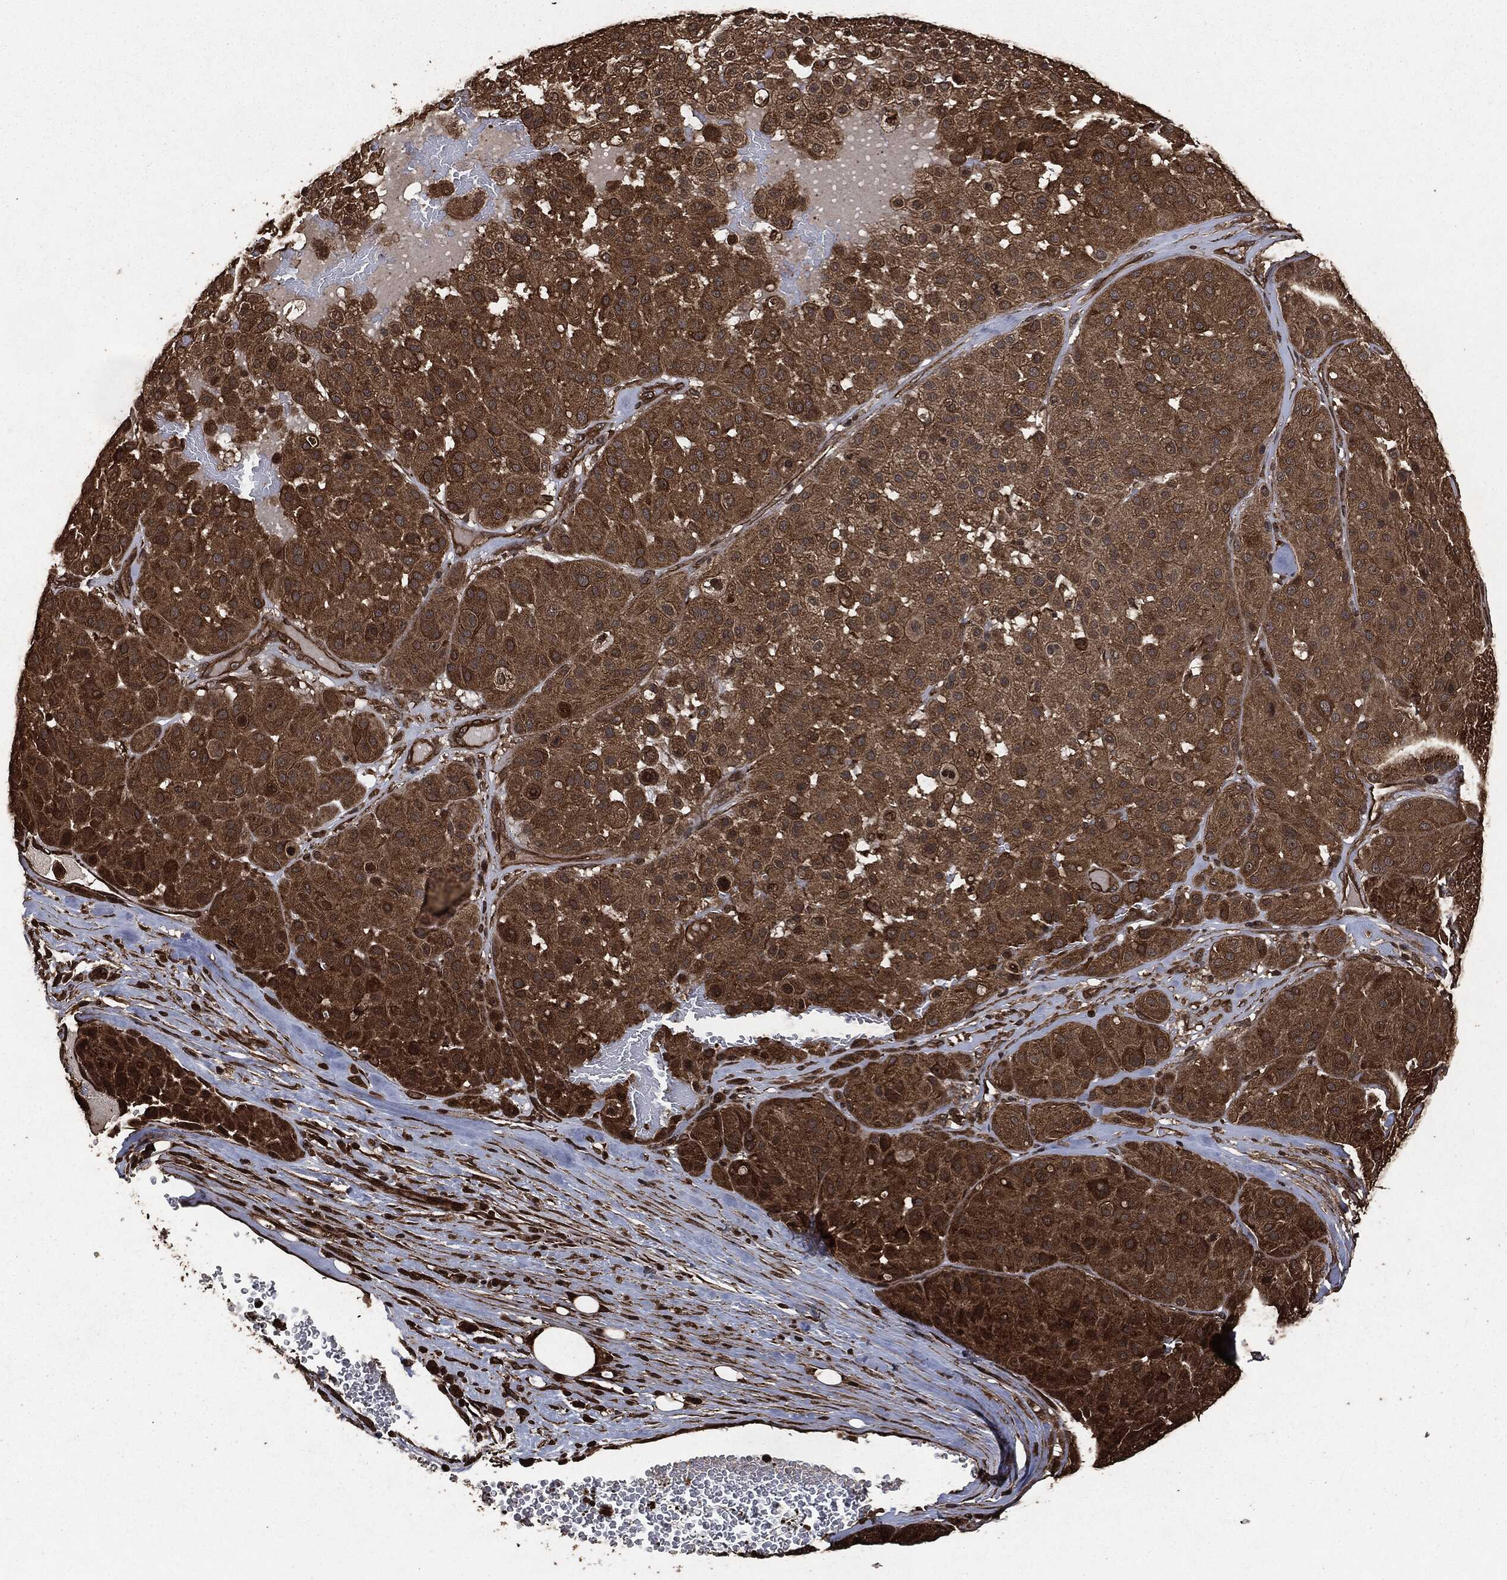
{"staining": {"intensity": "strong", "quantity": "<25%", "location": "cytoplasmic/membranous"}, "tissue": "melanoma", "cell_type": "Tumor cells", "image_type": "cancer", "snomed": [{"axis": "morphology", "description": "Malignant melanoma, Metastatic site"}, {"axis": "topography", "description": "Smooth muscle"}], "caption": "Malignant melanoma (metastatic site) tissue demonstrates strong cytoplasmic/membranous positivity in about <25% of tumor cells (IHC, brightfield microscopy, high magnification).", "gene": "HRAS", "patient": {"sex": "male", "age": 41}}